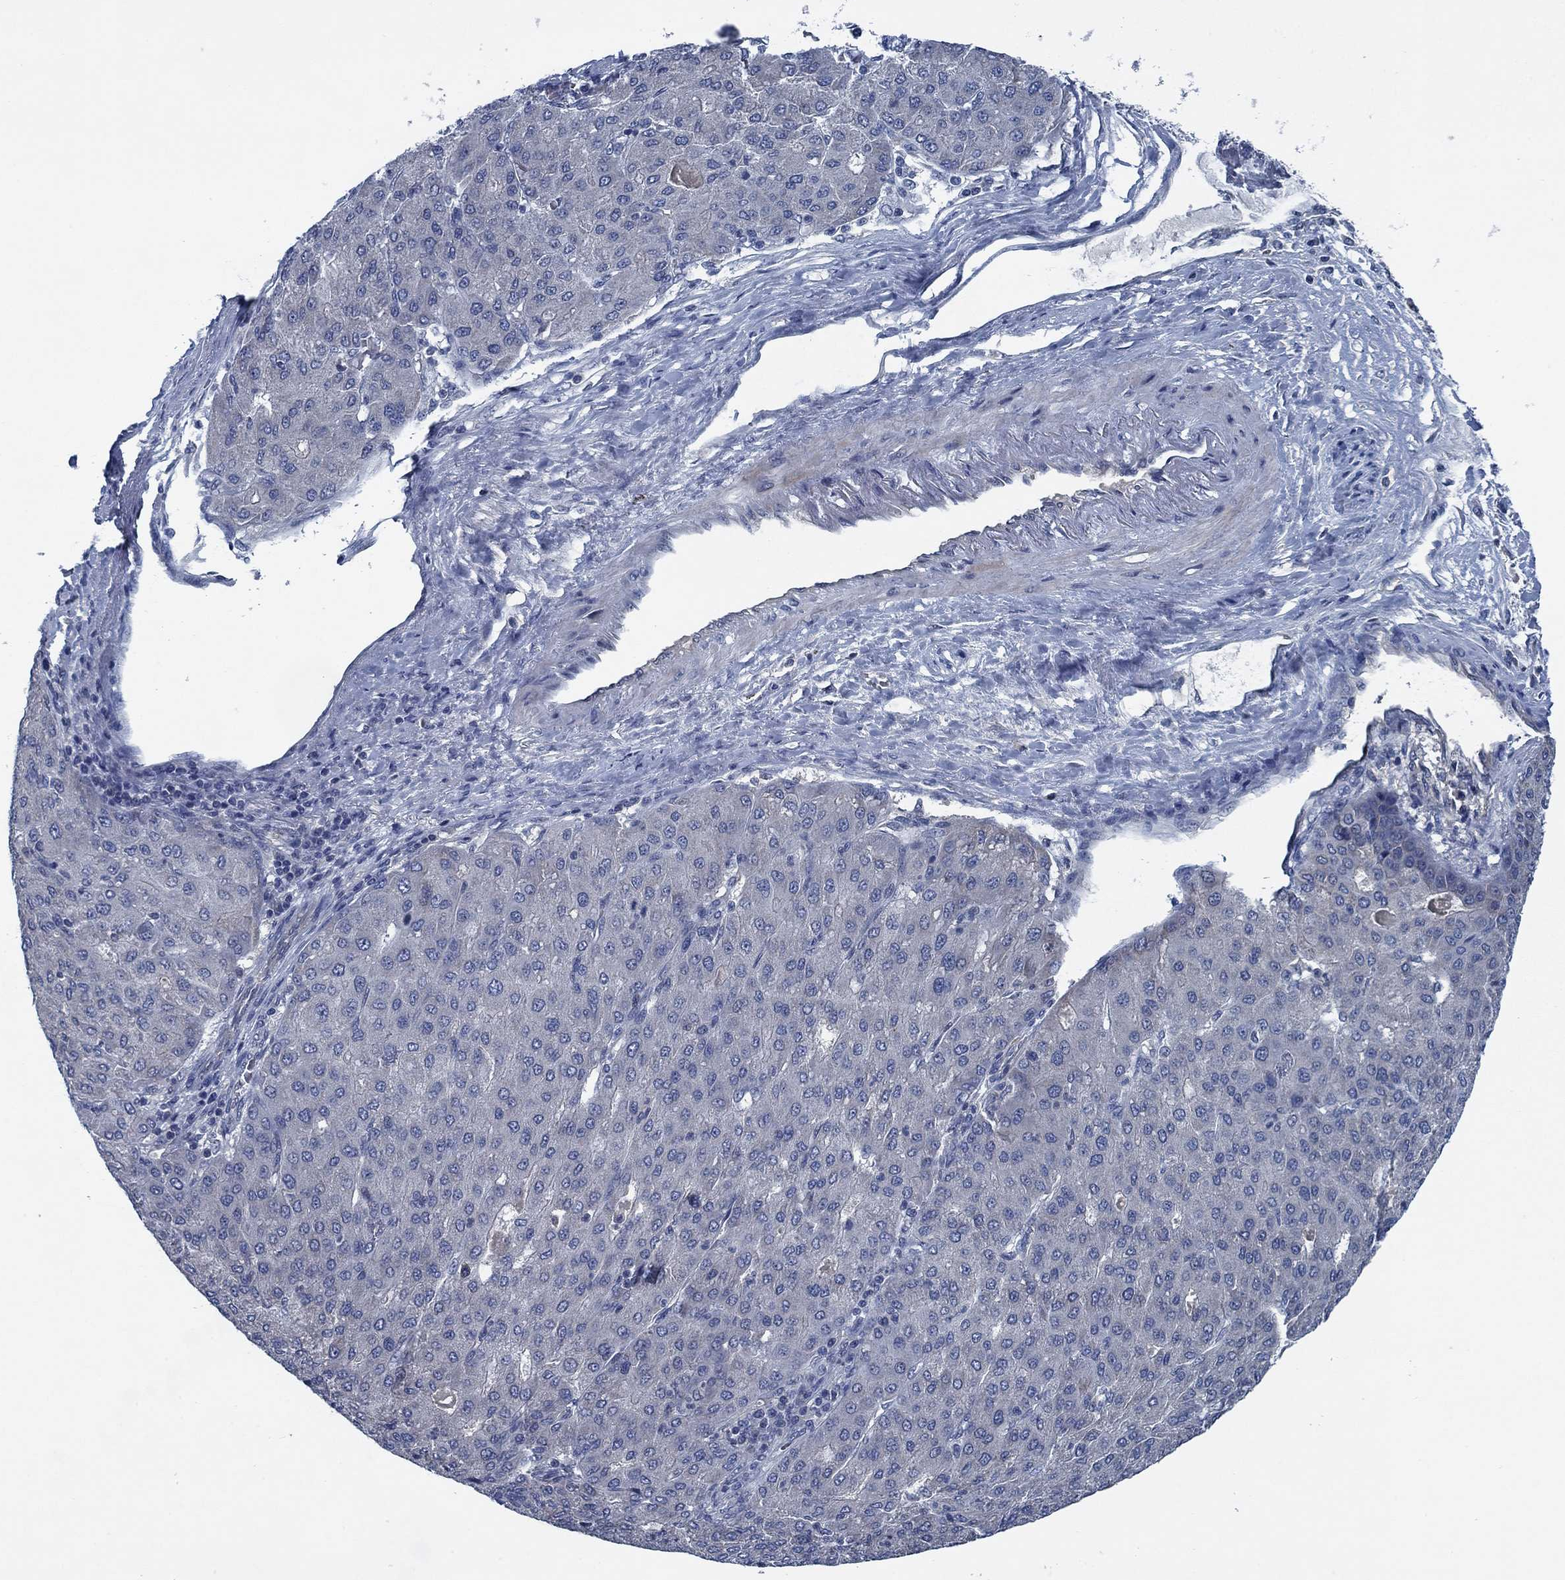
{"staining": {"intensity": "negative", "quantity": "none", "location": "none"}, "tissue": "liver cancer", "cell_type": "Tumor cells", "image_type": "cancer", "snomed": [{"axis": "morphology", "description": "Carcinoma, Hepatocellular, NOS"}, {"axis": "topography", "description": "Liver"}], "caption": "Immunohistochemistry (IHC) of liver cancer (hepatocellular carcinoma) displays no positivity in tumor cells. Nuclei are stained in blue.", "gene": "PNMA8A", "patient": {"sex": "male", "age": 65}}